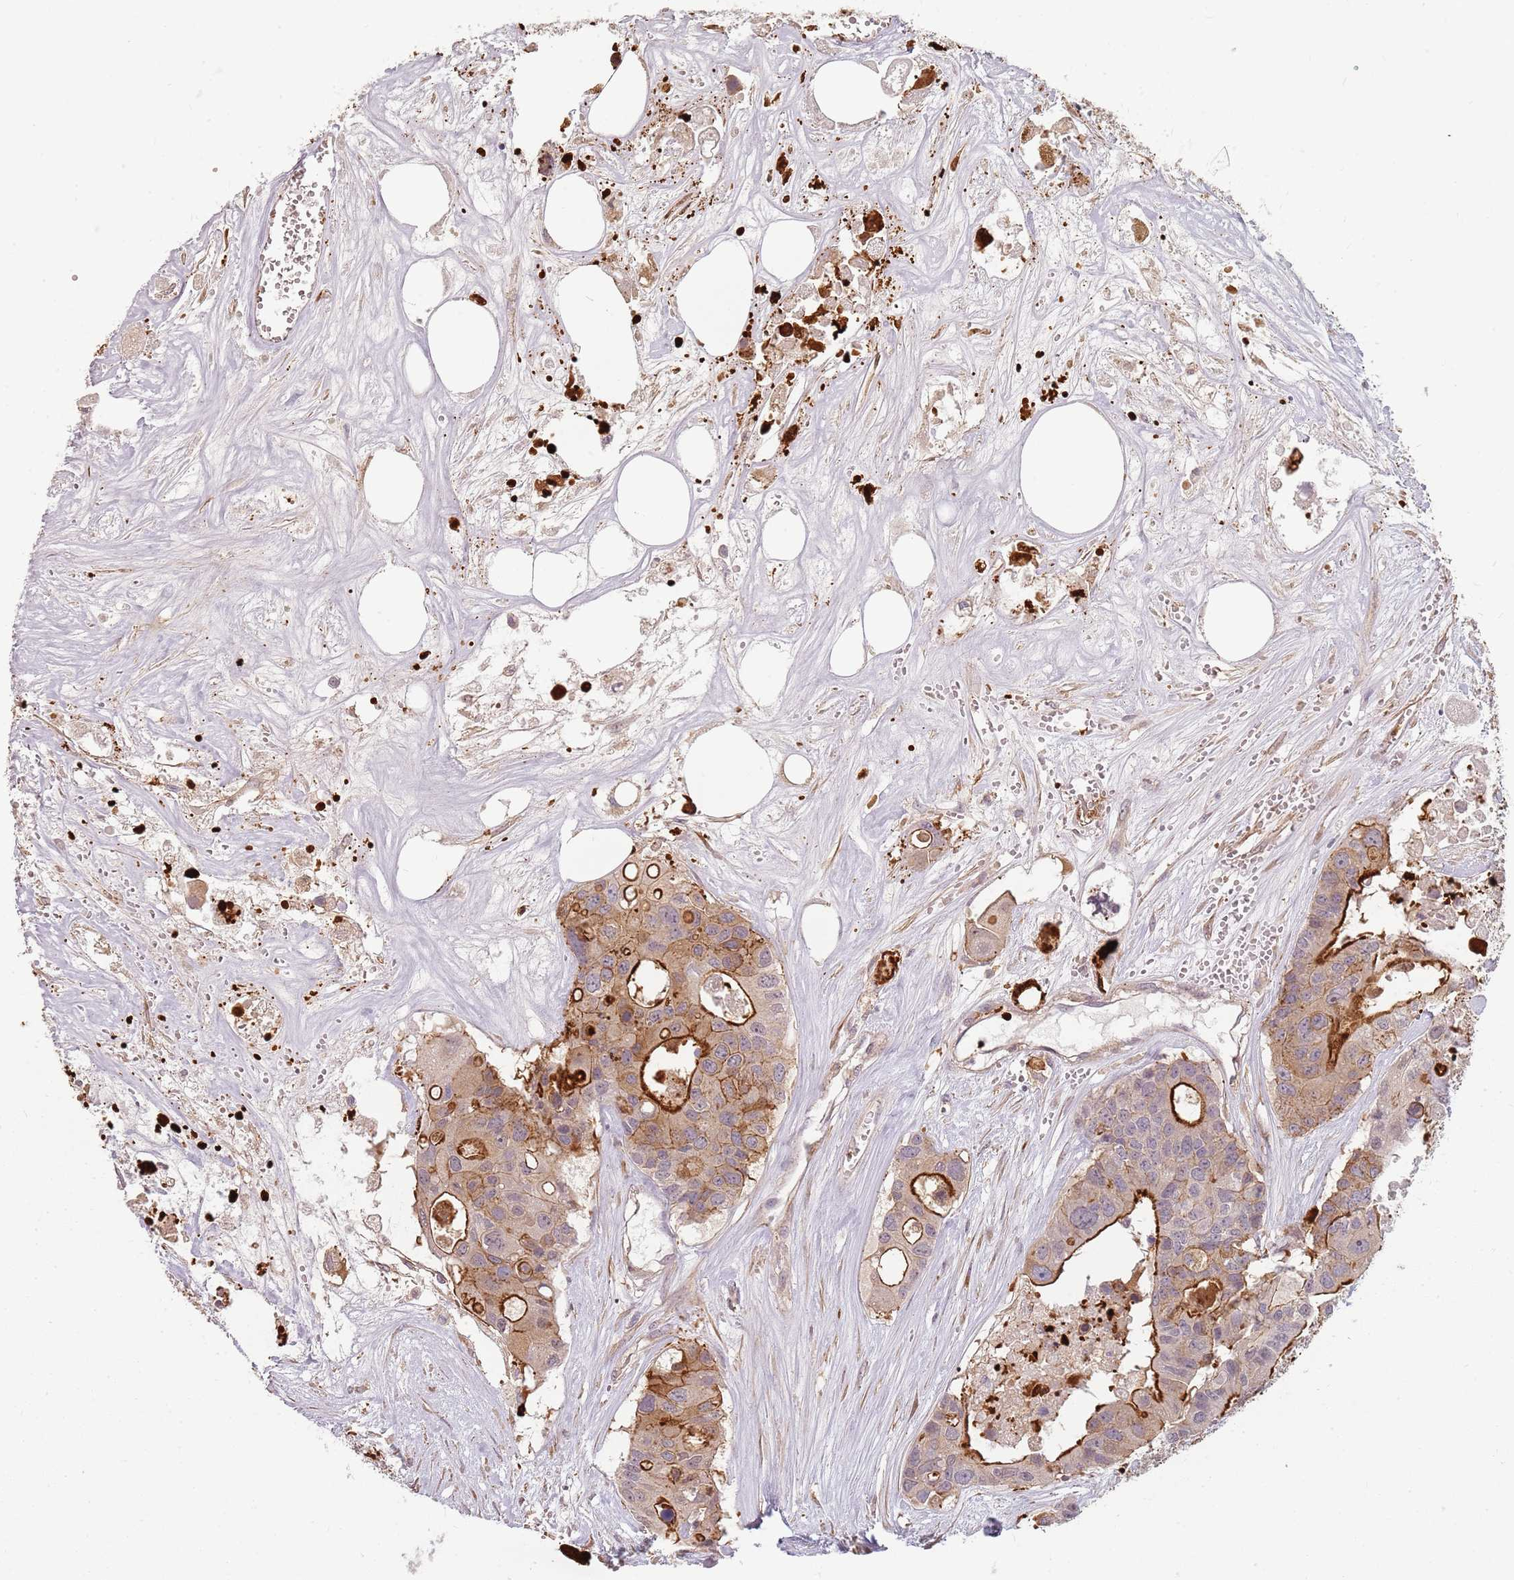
{"staining": {"intensity": "strong", "quantity": "25%-75%", "location": "cytoplasmic/membranous"}, "tissue": "colorectal cancer", "cell_type": "Tumor cells", "image_type": "cancer", "snomed": [{"axis": "morphology", "description": "Adenocarcinoma, NOS"}, {"axis": "topography", "description": "Colon"}], "caption": "A high amount of strong cytoplasmic/membranous expression is identified in about 25%-75% of tumor cells in colorectal cancer tissue.", "gene": "PPP1R14C", "patient": {"sex": "male", "age": 77}}